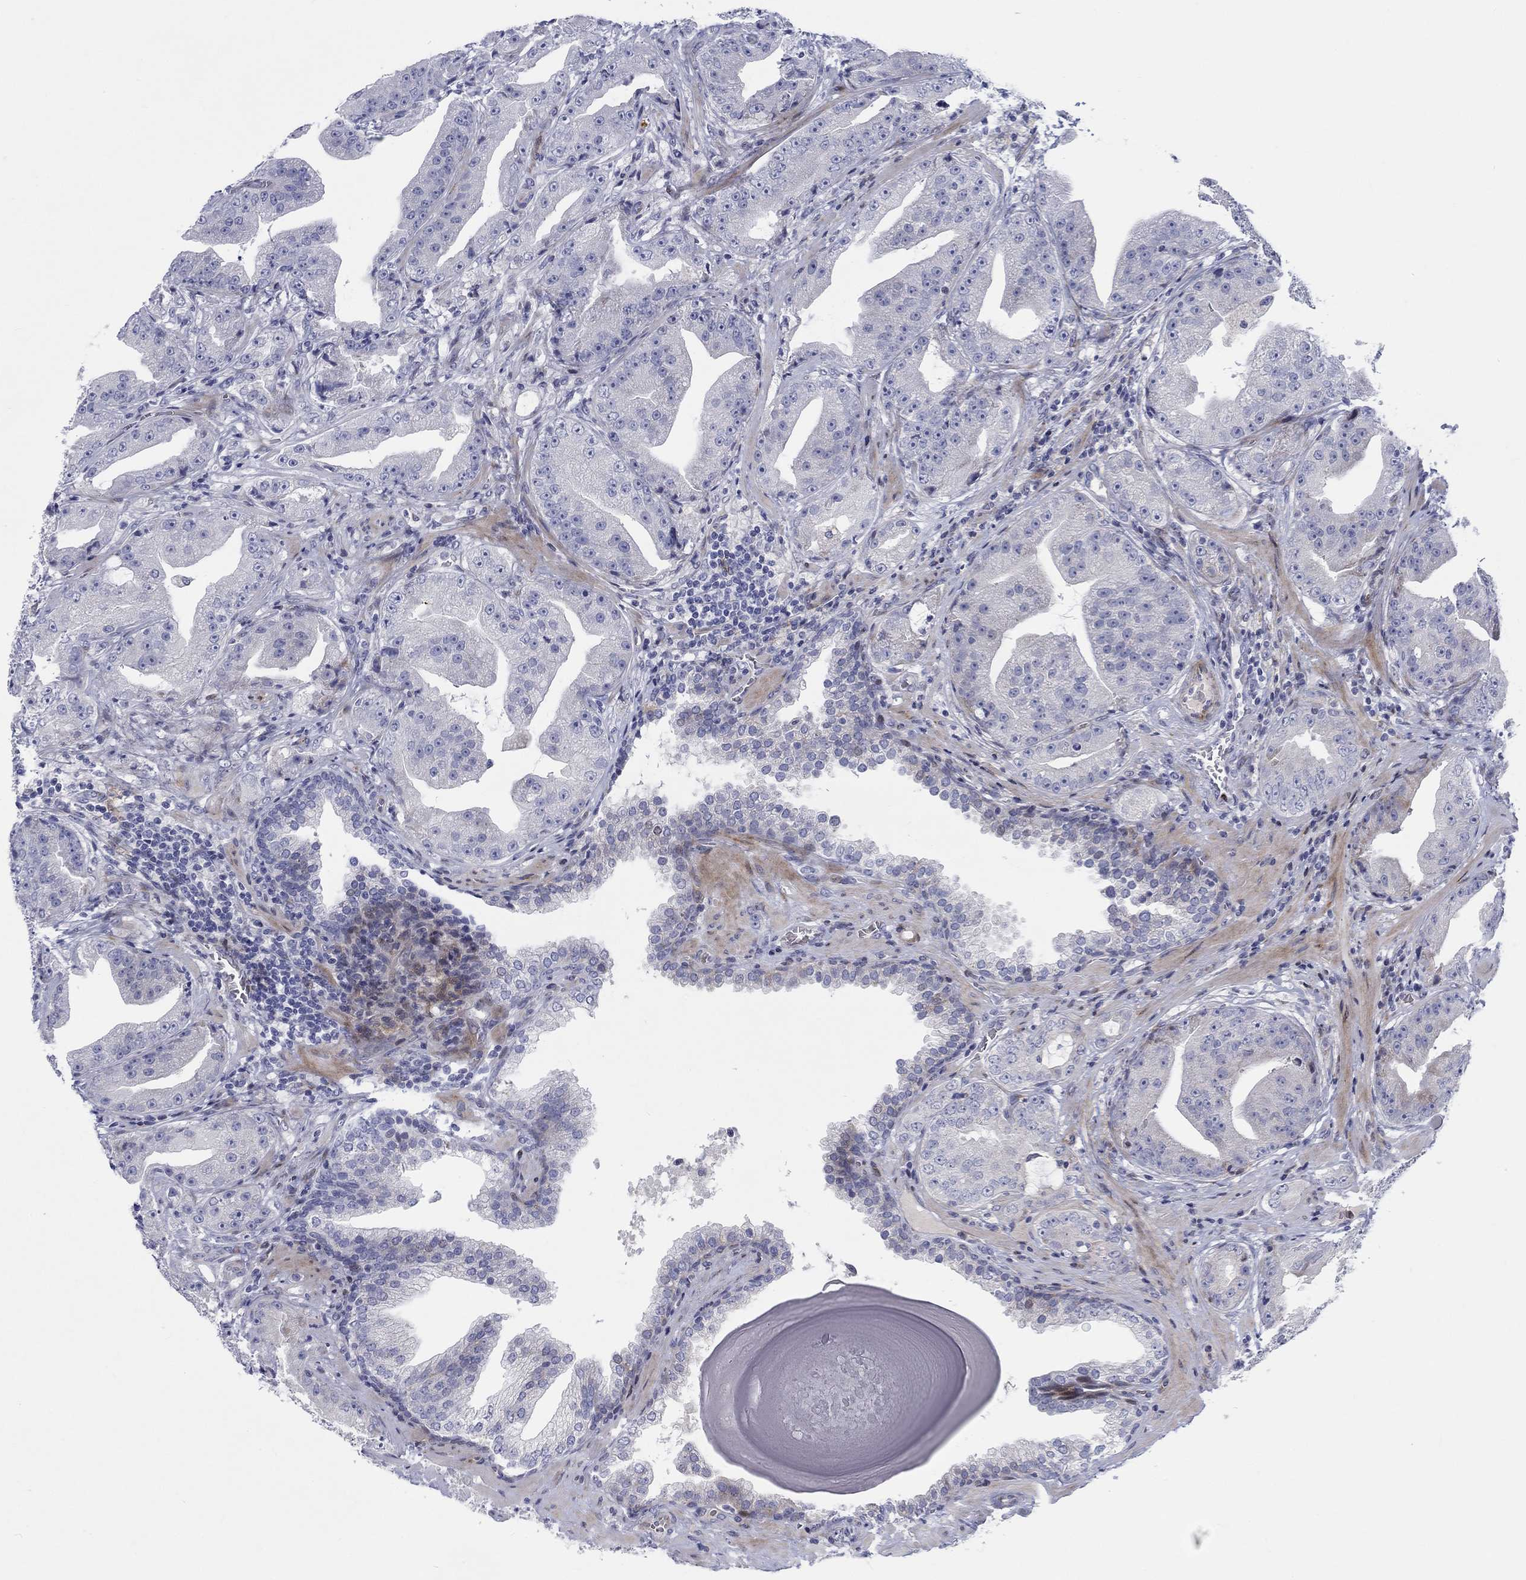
{"staining": {"intensity": "negative", "quantity": "none", "location": "none"}, "tissue": "prostate cancer", "cell_type": "Tumor cells", "image_type": "cancer", "snomed": [{"axis": "morphology", "description": "Adenocarcinoma, Low grade"}, {"axis": "topography", "description": "Prostate"}], "caption": "DAB immunohistochemical staining of human adenocarcinoma (low-grade) (prostate) displays no significant expression in tumor cells.", "gene": "ARHGAP36", "patient": {"sex": "male", "age": 62}}